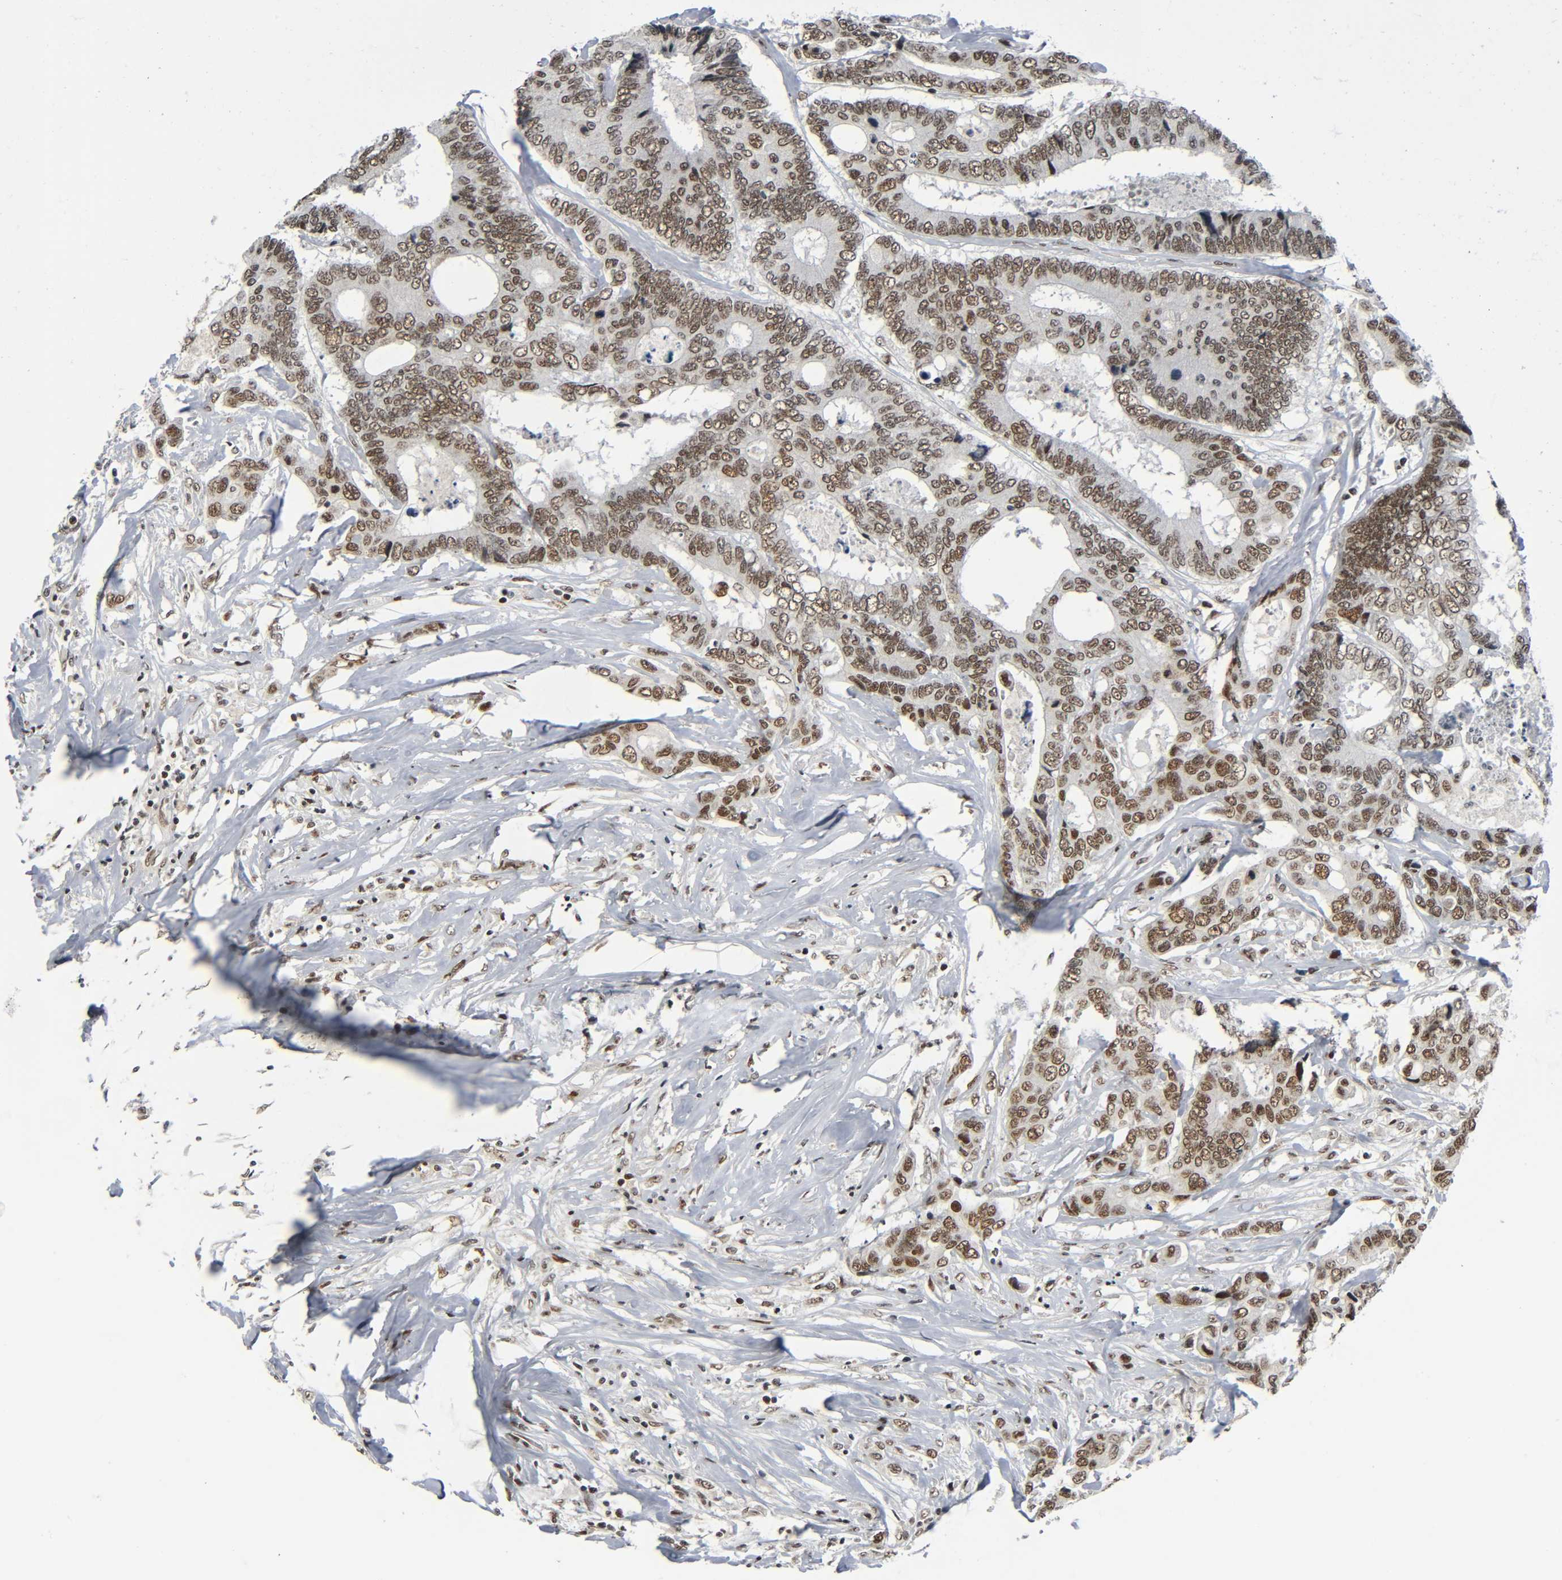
{"staining": {"intensity": "strong", "quantity": ">75%", "location": "nuclear"}, "tissue": "colorectal cancer", "cell_type": "Tumor cells", "image_type": "cancer", "snomed": [{"axis": "morphology", "description": "Adenocarcinoma, NOS"}, {"axis": "topography", "description": "Rectum"}], "caption": "Immunohistochemical staining of human colorectal cancer (adenocarcinoma) shows high levels of strong nuclear positivity in about >75% of tumor cells.", "gene": "CDK9", "patient": {"sex": "male", "age": 55}}